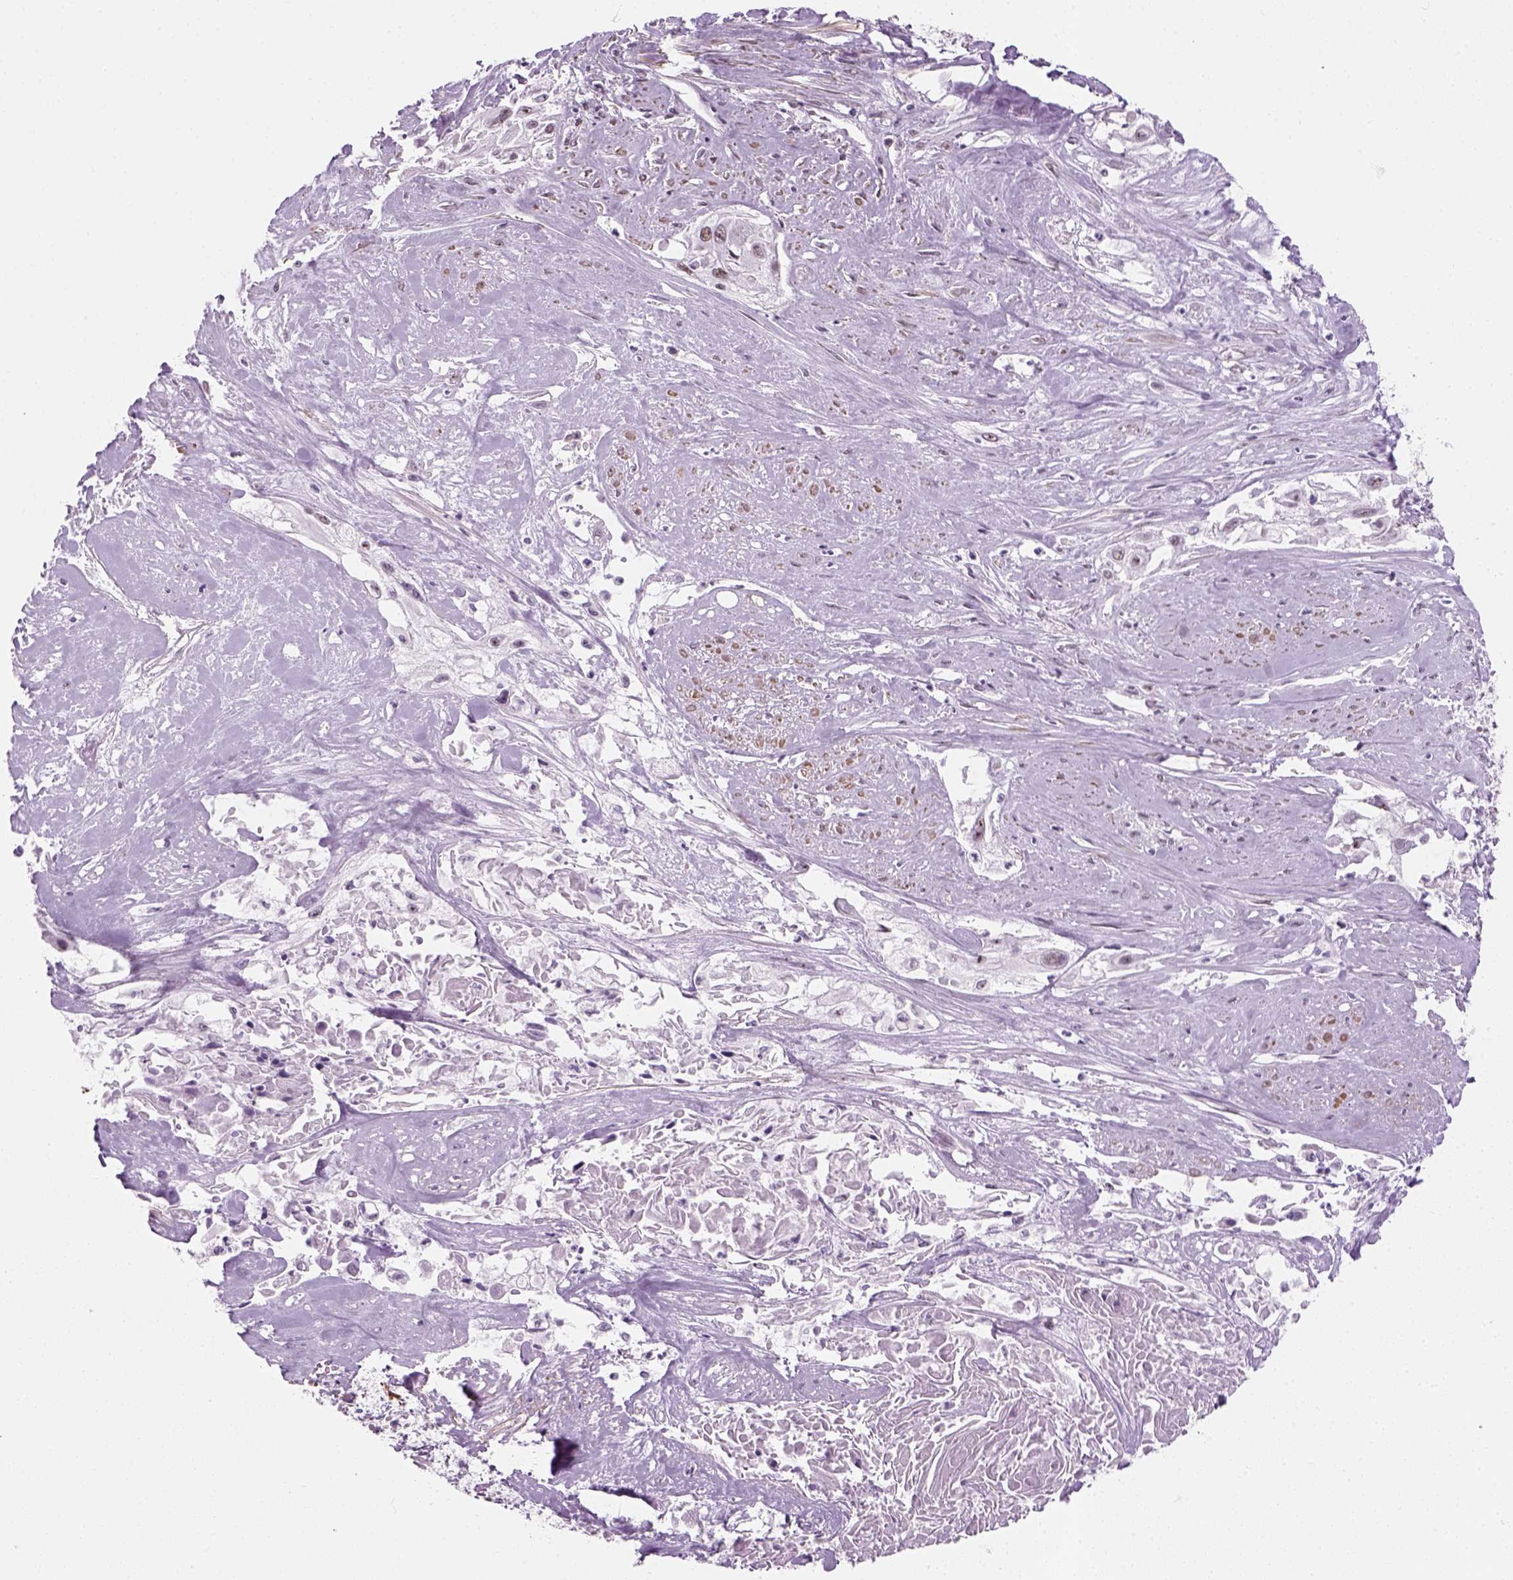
{"staining": {"intensity": "negative", "quantity": "none", "location": "none"}, "tissue": "cervical cancer", "cell_type": "Tumor cells", "image_type": "cancer", "snomed": [{"axis": "morphology", "description": "Squamous cell carcinoma, NOS"}, {"axis": "topography", "description": "Cervix"}], "caption": "The image displays no significant positivity in tumor cells of cervical cancer.", "gene": "ZNF865", "patient": {"sex": "female", "age": 49}}